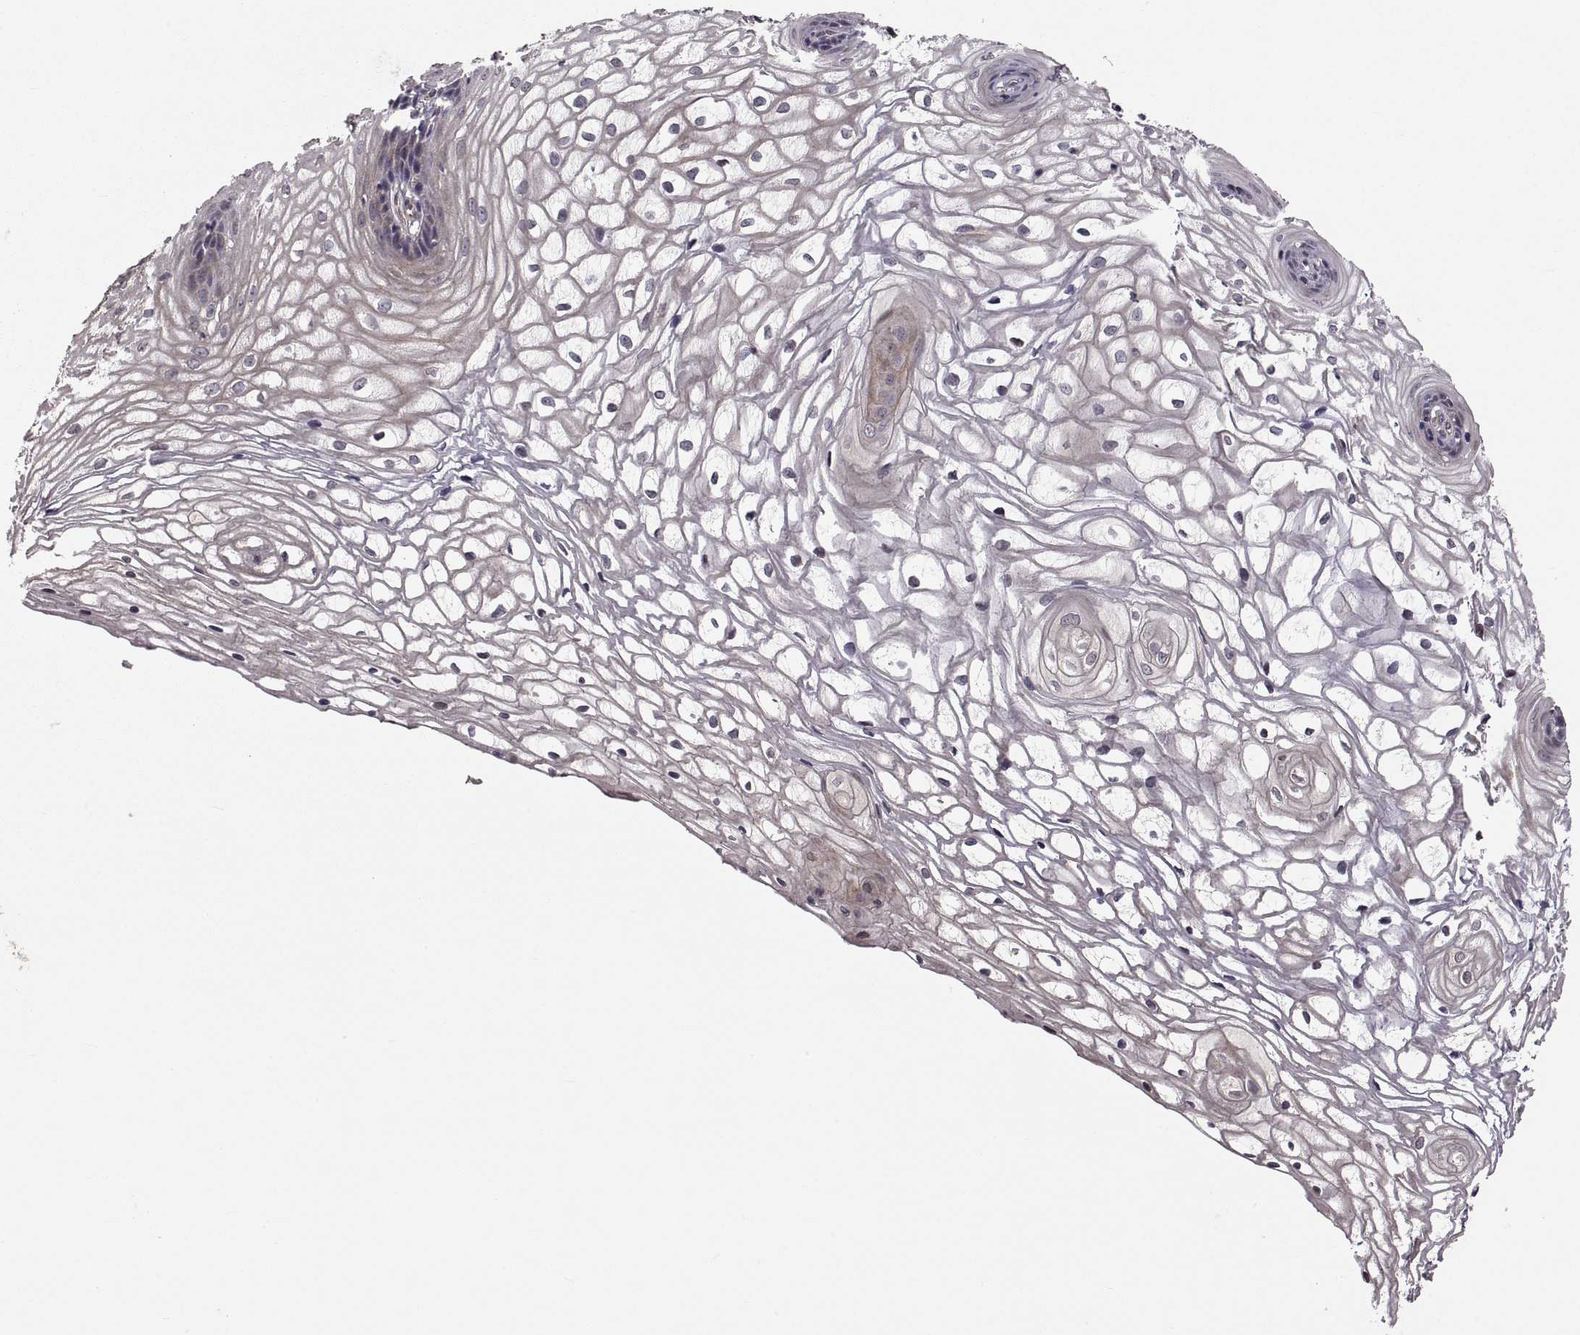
{"staining": {"intensity": "weak", "quantity": "<25%", "location": "cytoplasmic/membranous"}, "tissue": "vagina", "cell_type": "Squamous epithelial cells", "image_type": "normal", "snomed": [{"axis": "morphology", "description": "Normal tissue, NOS"}, {"axis": "topography", "description": "Vagina"}], "caption": "This photomicrograph is of normal vagina stained with immunohistochemistry (IHC) to label a protein in brown with the nuclei are counter-stained blue. There is no staining in squamous epithelial cells.", "gene": "PMM2", "patient": {"sex": "female", "age": 34}}